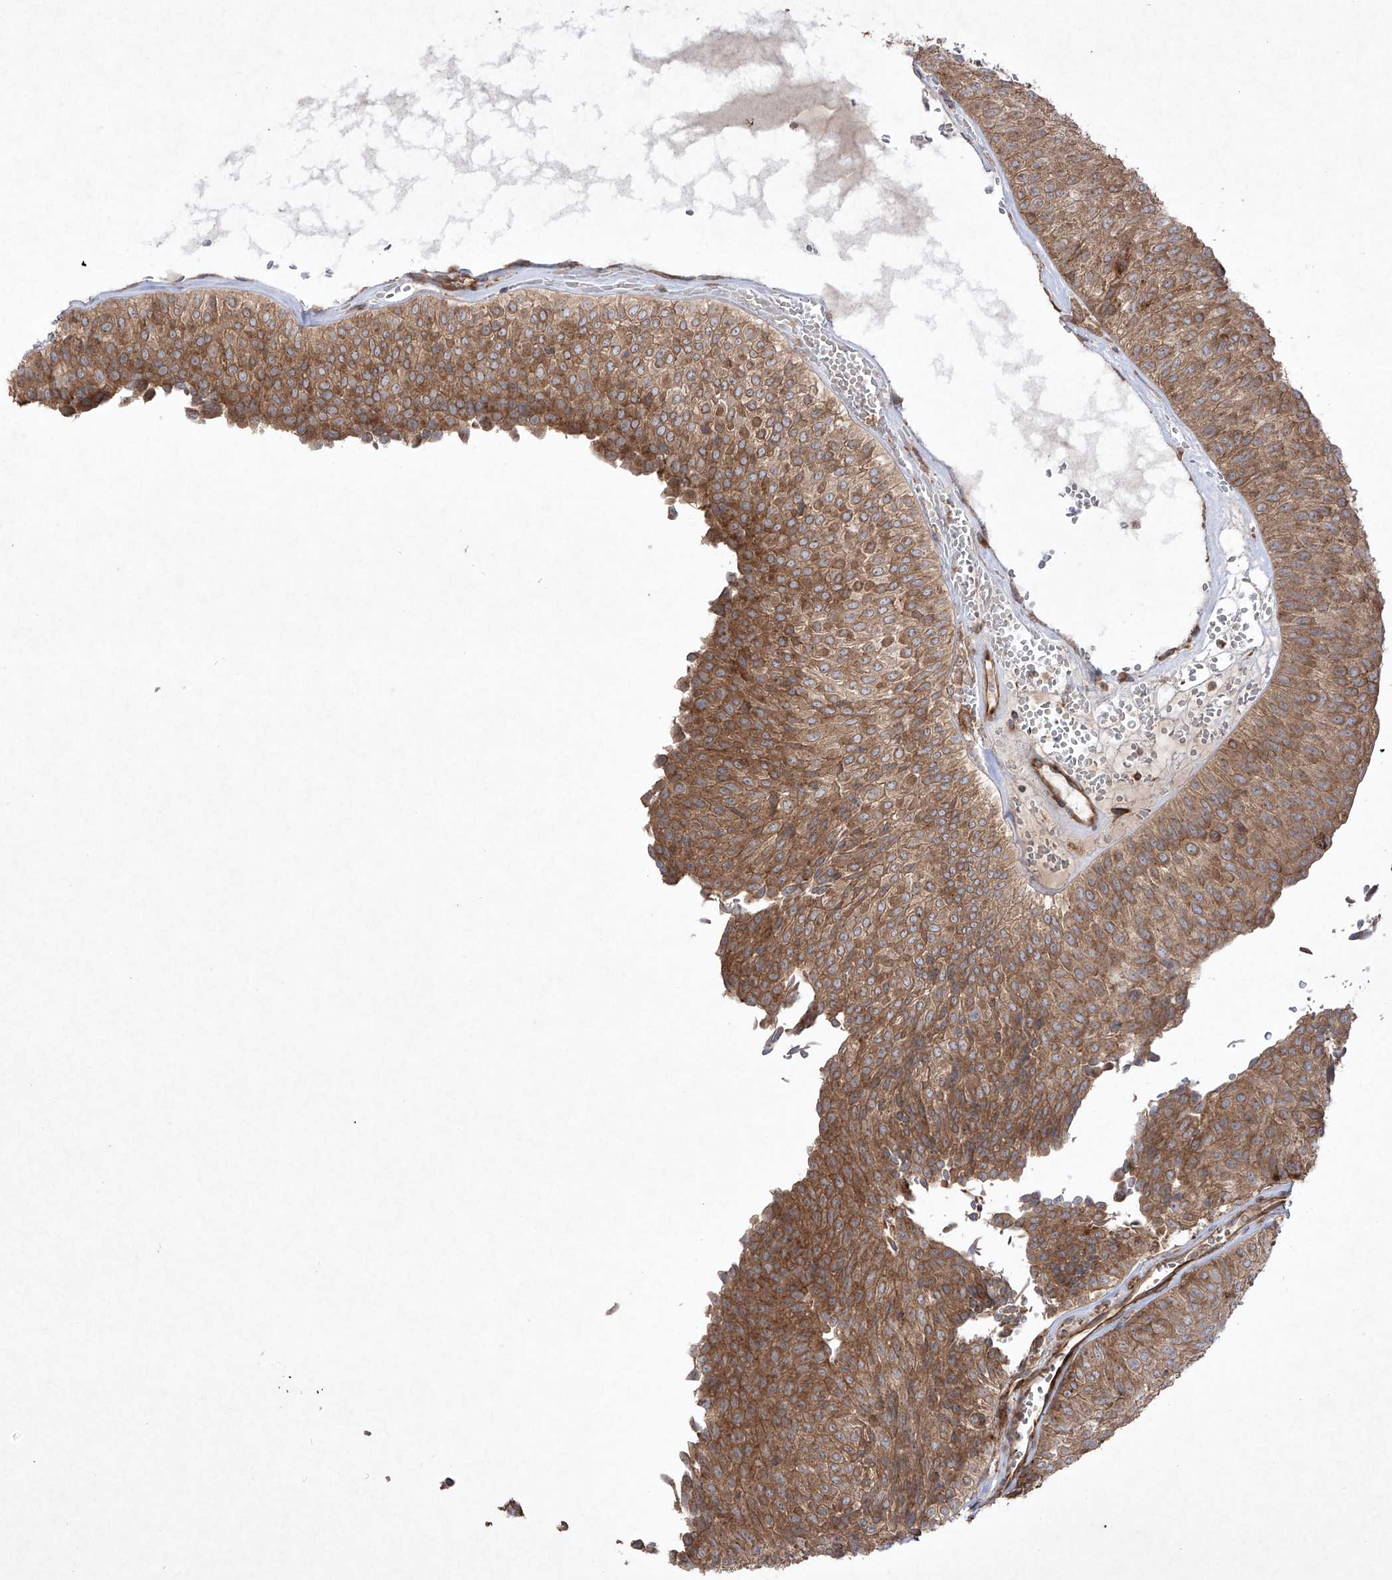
{"staining": {"intensity": "moderate", "quantity": ">75%", "location": "cytoplasmic/membranous"}, "tissue": "urothelial cancer", "cell_type": "Tumor cells", "image_type": "cancer", "snomed": [{"axis": "morphology", "description": "Urothelial carcinoma, Low grade"}, {"axis": "topography", "description": "Urinary bladder"}], "caption": "Immunohistochemical staining of human urothelial cancer shows medium levels of moderate cytoplasmic/membranous protein expression in about >75% of tumor cells.", "gene": "YKT6", "patient": {"sex": "male", "age": 78}}